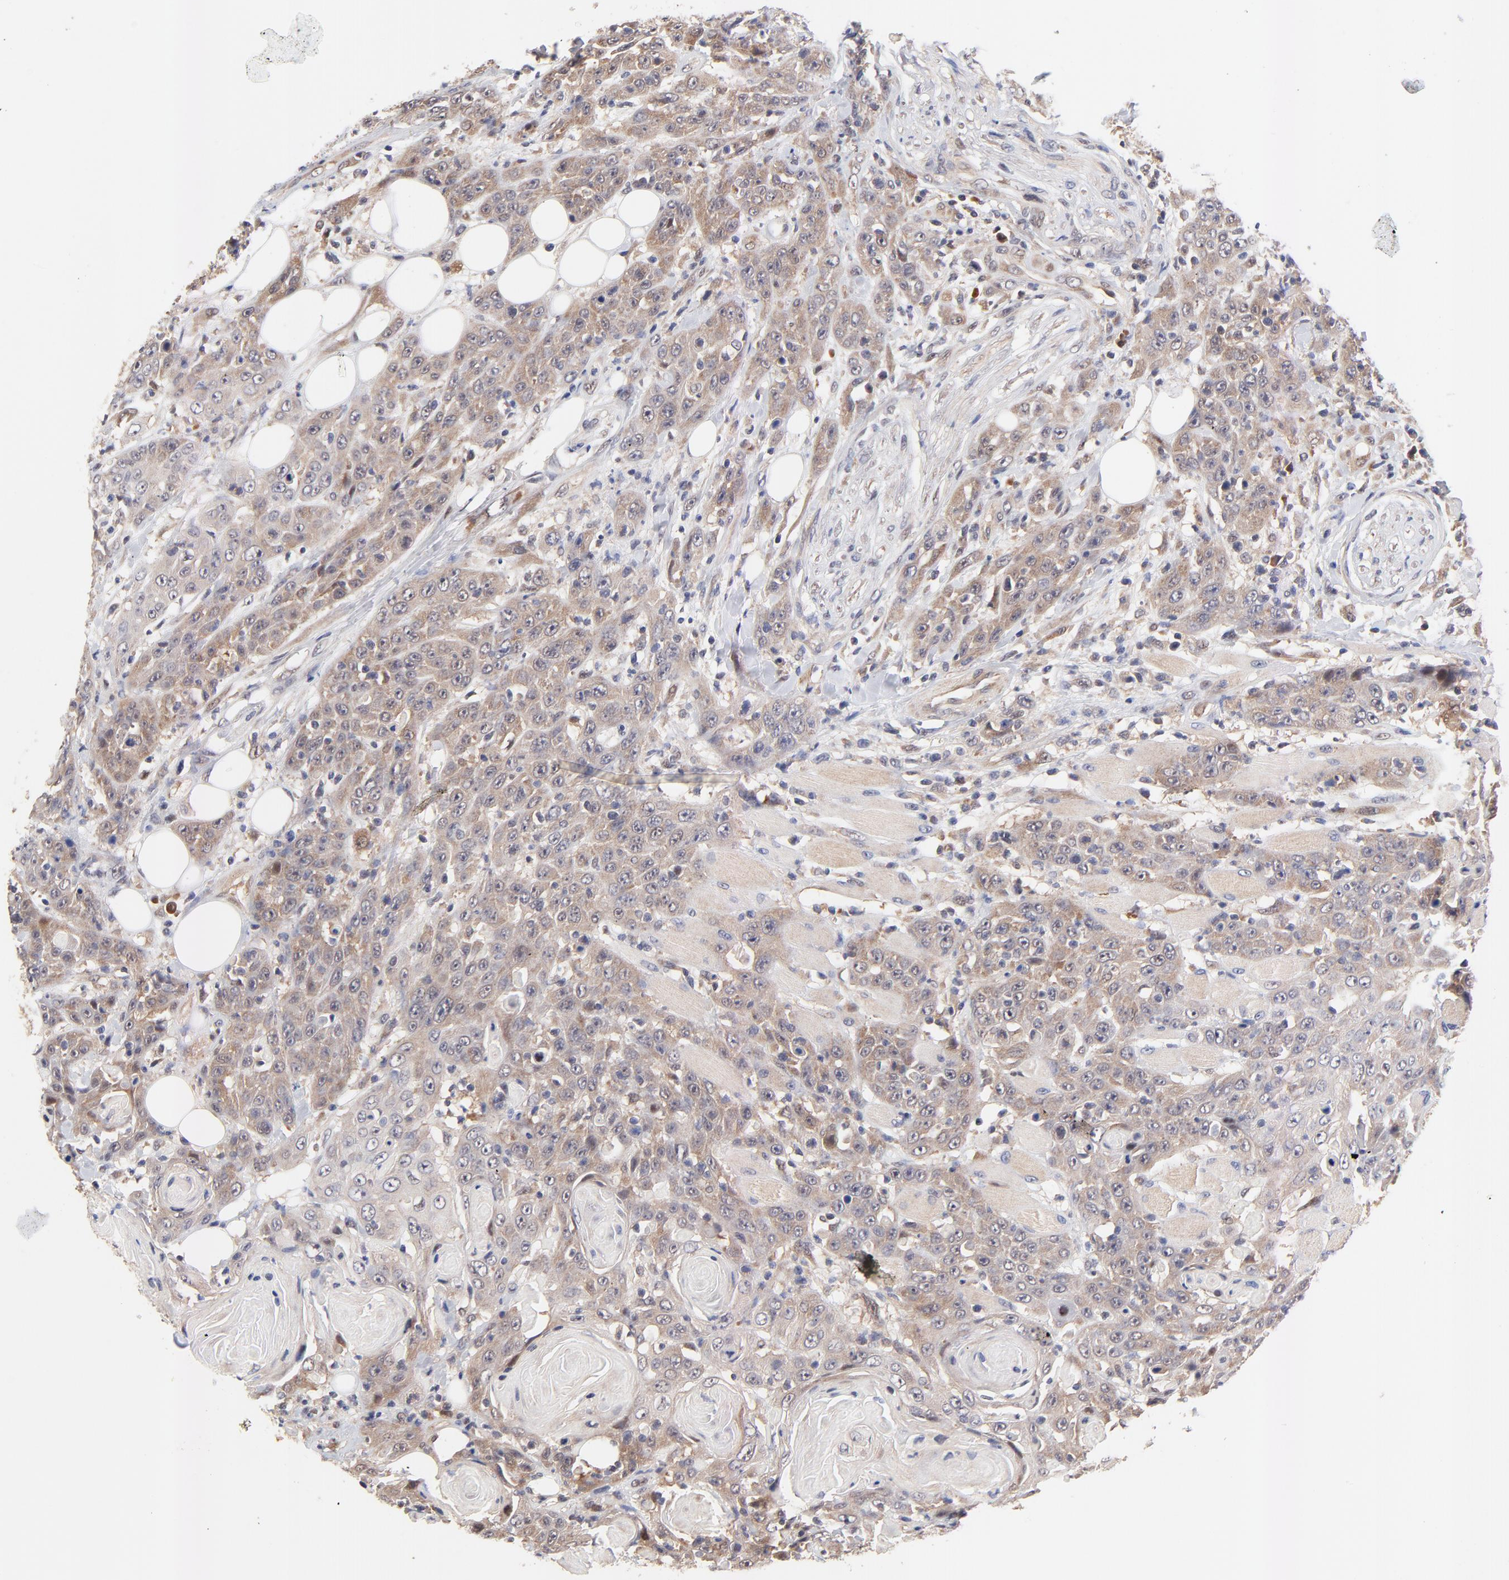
{"staining": {"intensity": "moderate", "quantity": "25%-75%", "location": "cytoplasmic/membranous,nuclear"}, "tissue": "head and neck cancer", "cell_type": "Tumor cells", "image_type": "cancer", "snomed": [{"axis": "morphology", "description": "Squamous cell carcinoma, NOS"}, {"axis": "topography", "description": "Head-Neck"}], "caption": "Protein expression analysis of head and neck squamous cell carcinoma demonstrates moderate cytoplasmic/membranous and nuclear positivity in about 25%-75% of tumor cells. (IHC, brightfield microscopy, high magnification).", "gene": "TXNL1", "patient": {"sex": "female", "age": 84}}